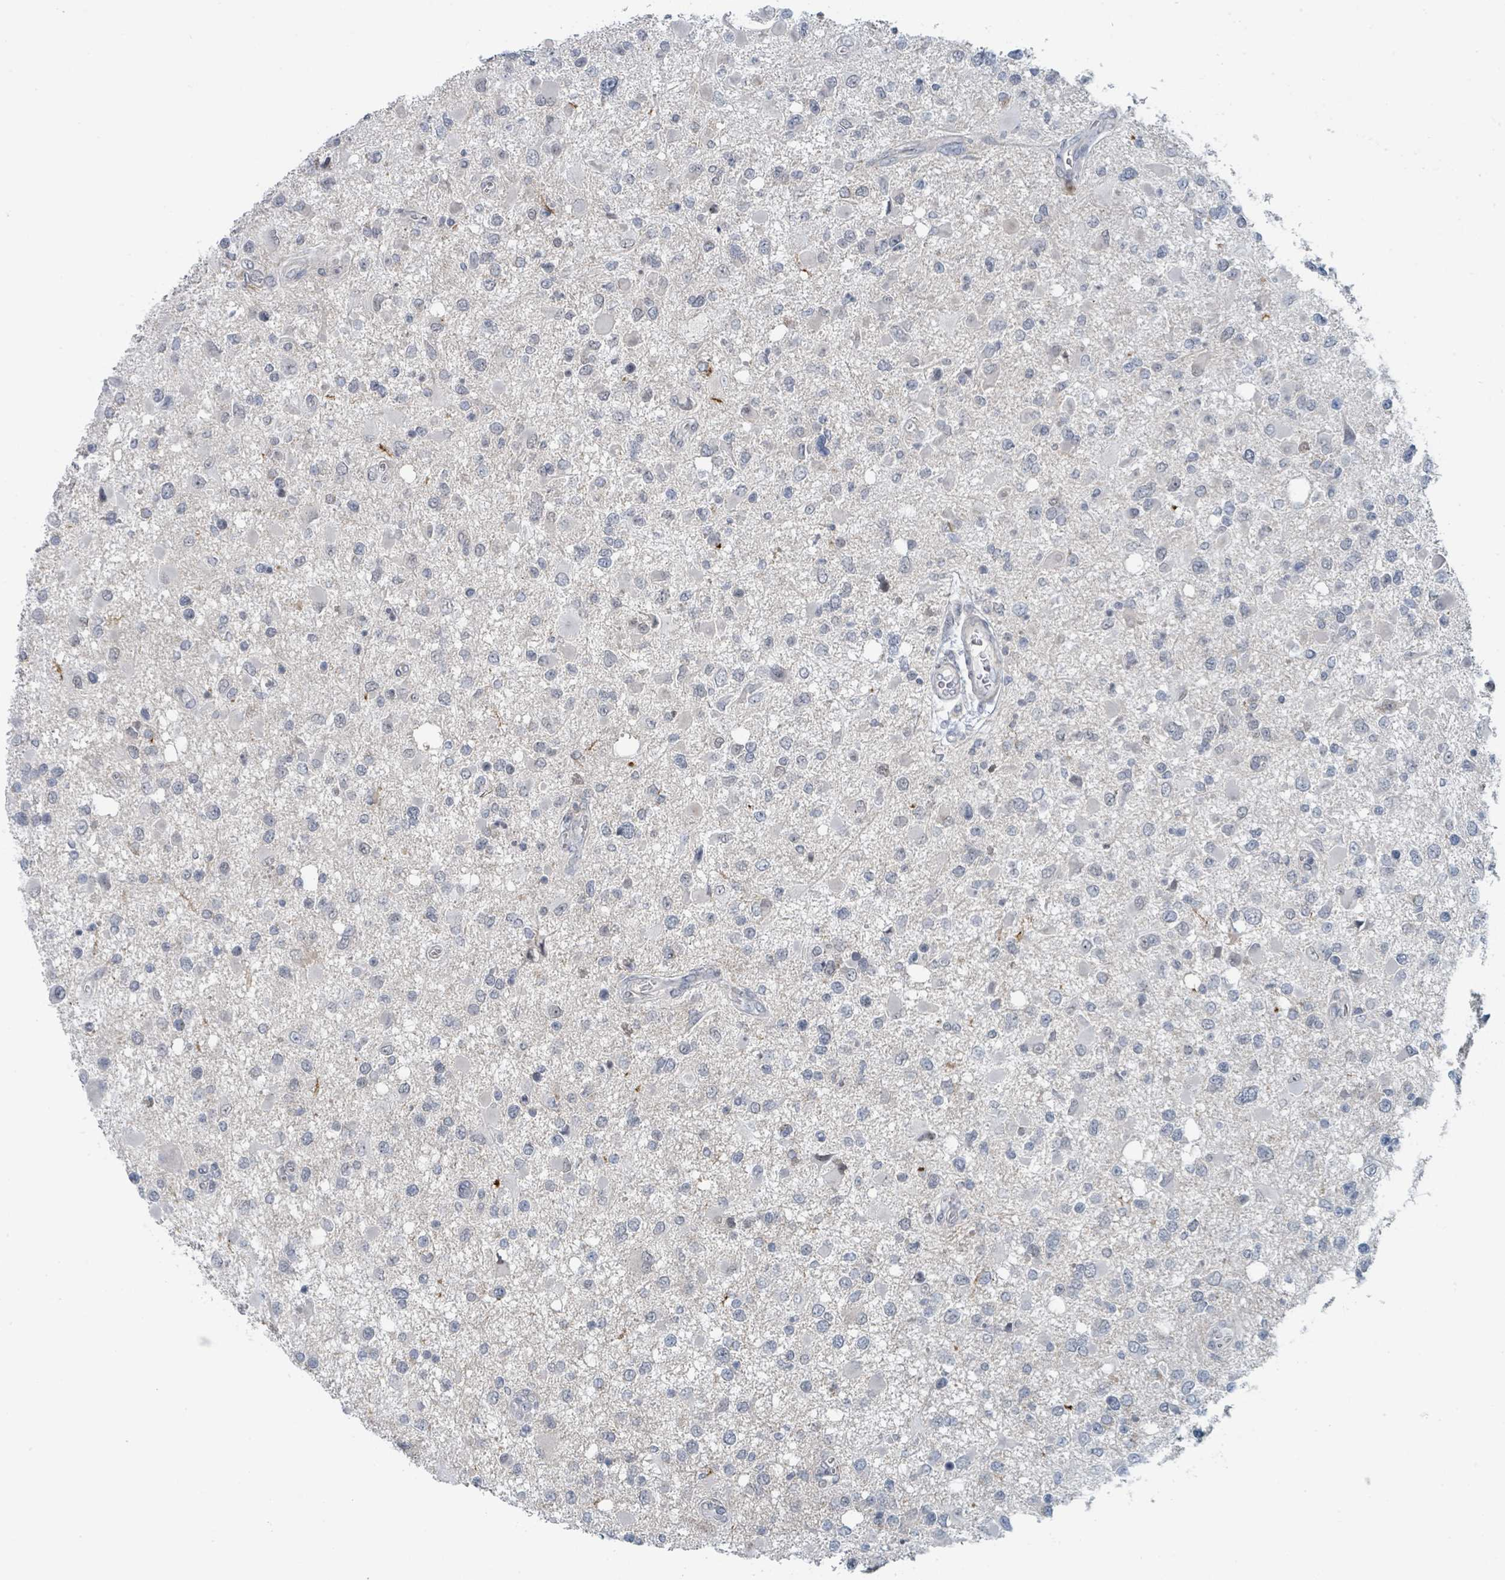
{"staining": {"intensity": "negative", "quantity": "none", "location": "none"}, "tissue": "glioma", "cell_type": "Tumor cells", "image_type": "cancer", "snomed": [{"axis": "morphology", "description": "Glioma, malignant, High grade"}, {"axis": "topography", "description": "Brain"}], "caption": "A photomicrograph of human malignant glioma (high-grade) is negative for staining in tumor cells. The staining is performed using DAB (3,3'-diaminobenzidine) brown chromogen with nuclei counter-stained in using hematoxylin.", "gene": "ANKRD55", "patient": {"sex": "male", "age": 53}}